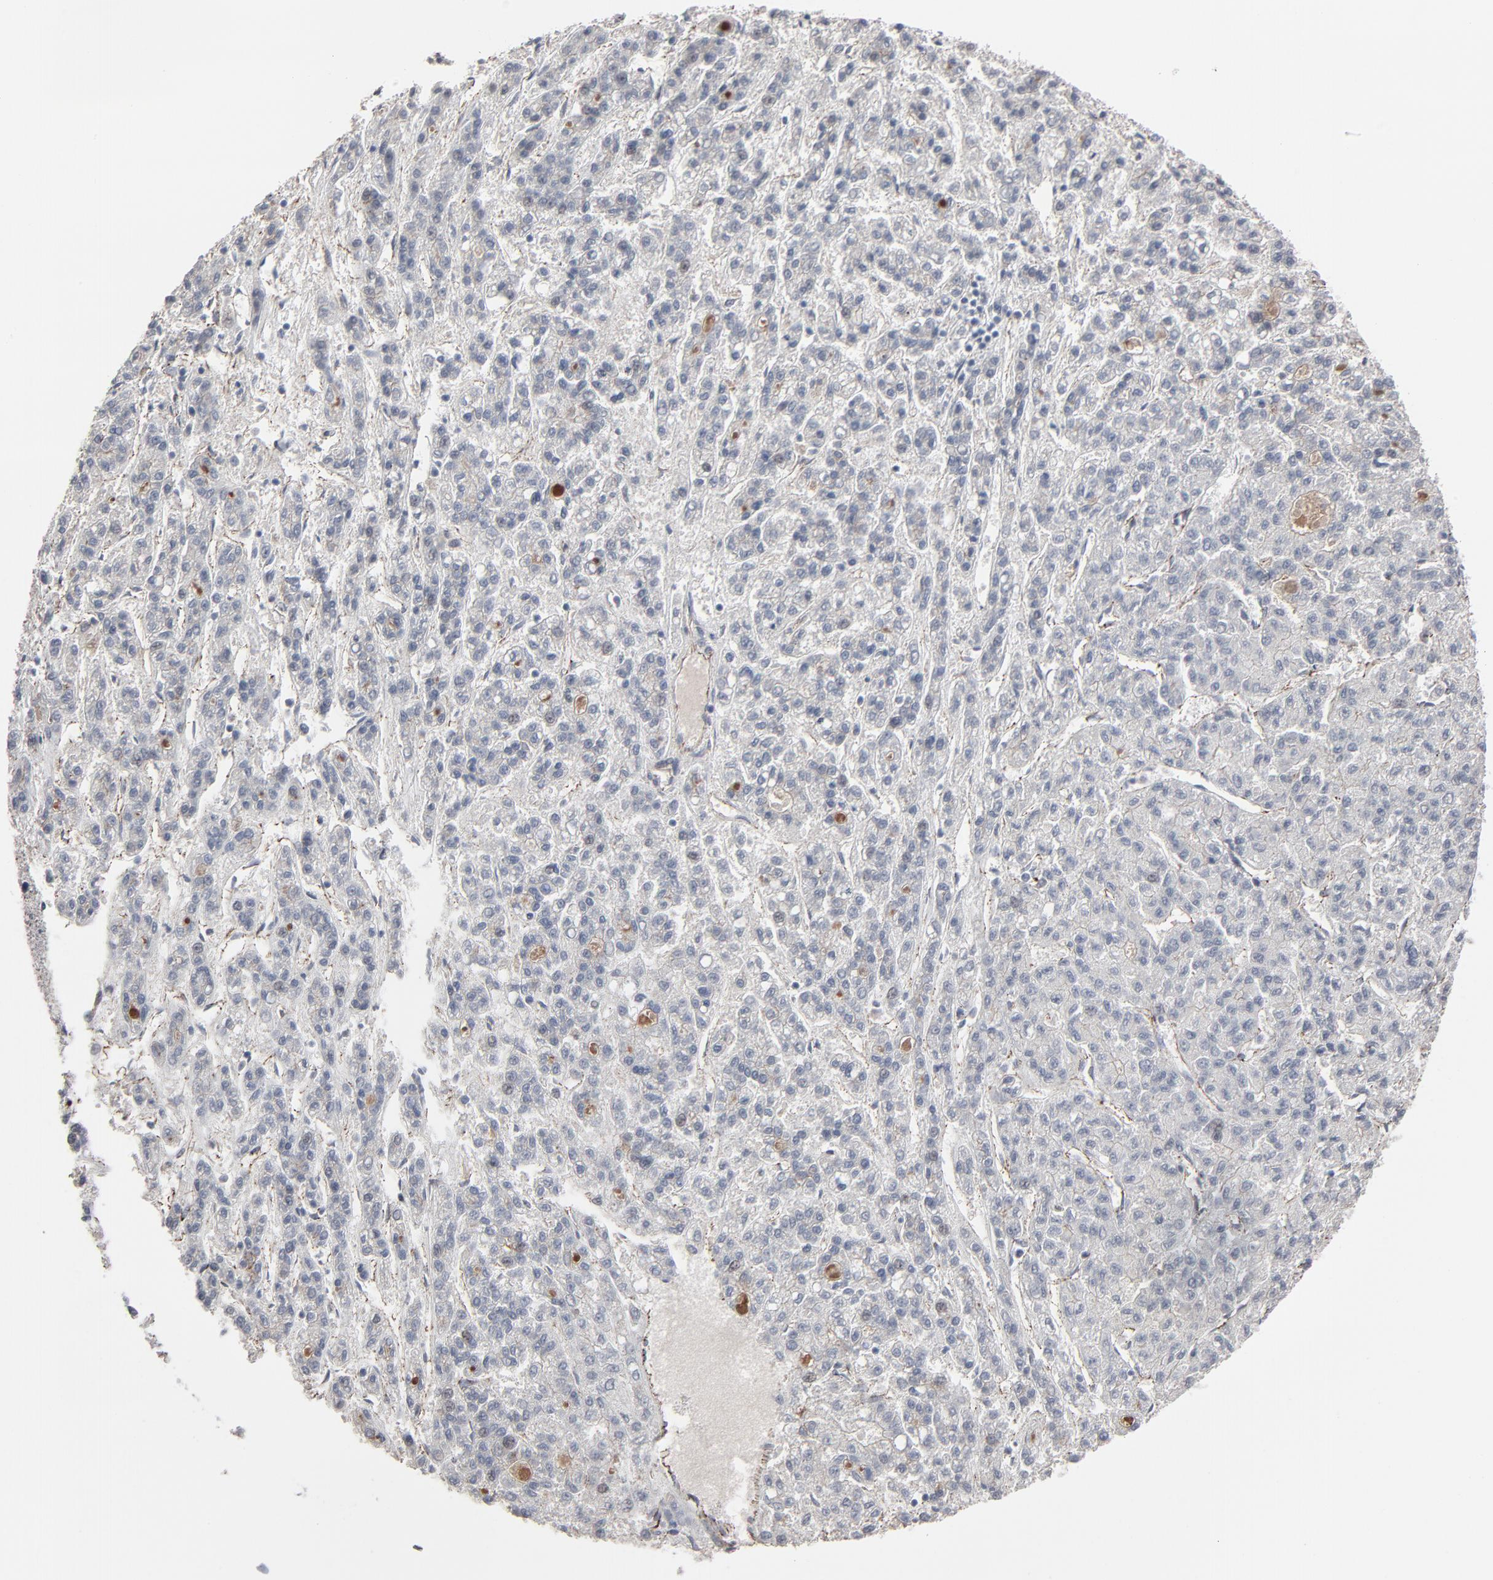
{"staining": {"intensity": "negative", "quantity": "none", "location": "none"}, "tissue": "liver cancer", "cell_type": "Tumor cells", "image_type": "cancer", "snomed": [{"axis": "morphology", "description": "Carcinoma, Hepatocellular, NOS"}, {"axis": "topography", "description": "Liver"}], "caption": "Immunohistochemistry (IHC) of liver cancer (hepatocellular carcinoma) exhibits no positivity in tumor cells.", "gene": "CTNND1", "patient": {"sex": "male", "age": 70}}